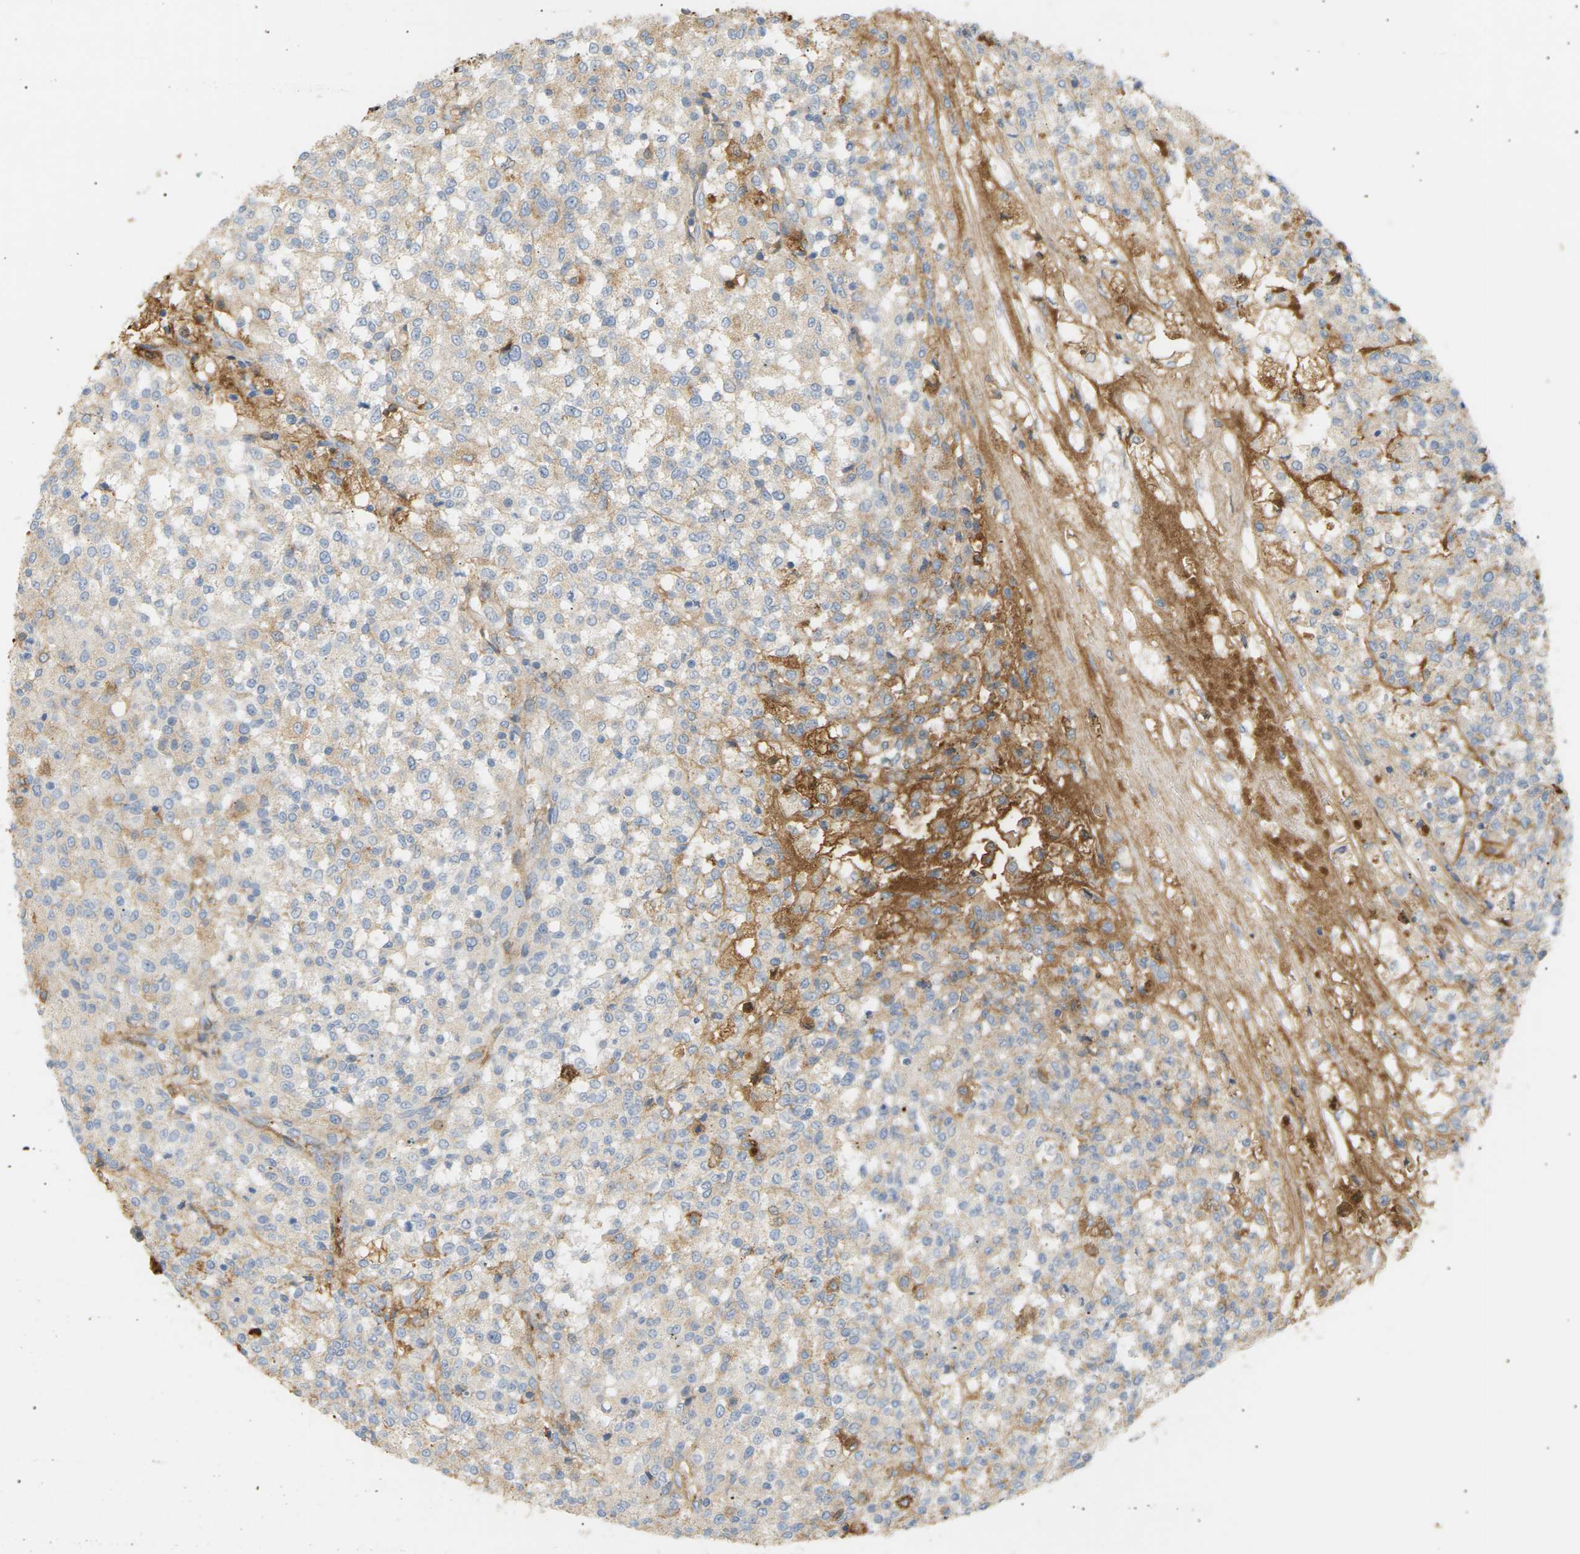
{"staining": {"intensity": "weak", "quantity": "<25%", "location": "cytoplasmic/membranous"}, "tissue": "testis cancer", "cell_type": "Tumor cells", "image_type": "cancer", "snomed": [{"axis": "morphology", "description": "Seminoma, NOS"}, {"axis": "topography", "description": "Testis"}], "caption": "This is a image of immunohistochemistry (IHC) staining of seminoma (testis), which shows no positivity in tumor cells.", "gene": "IGLC3", "patient": {"sex": "male", "age": 59}}